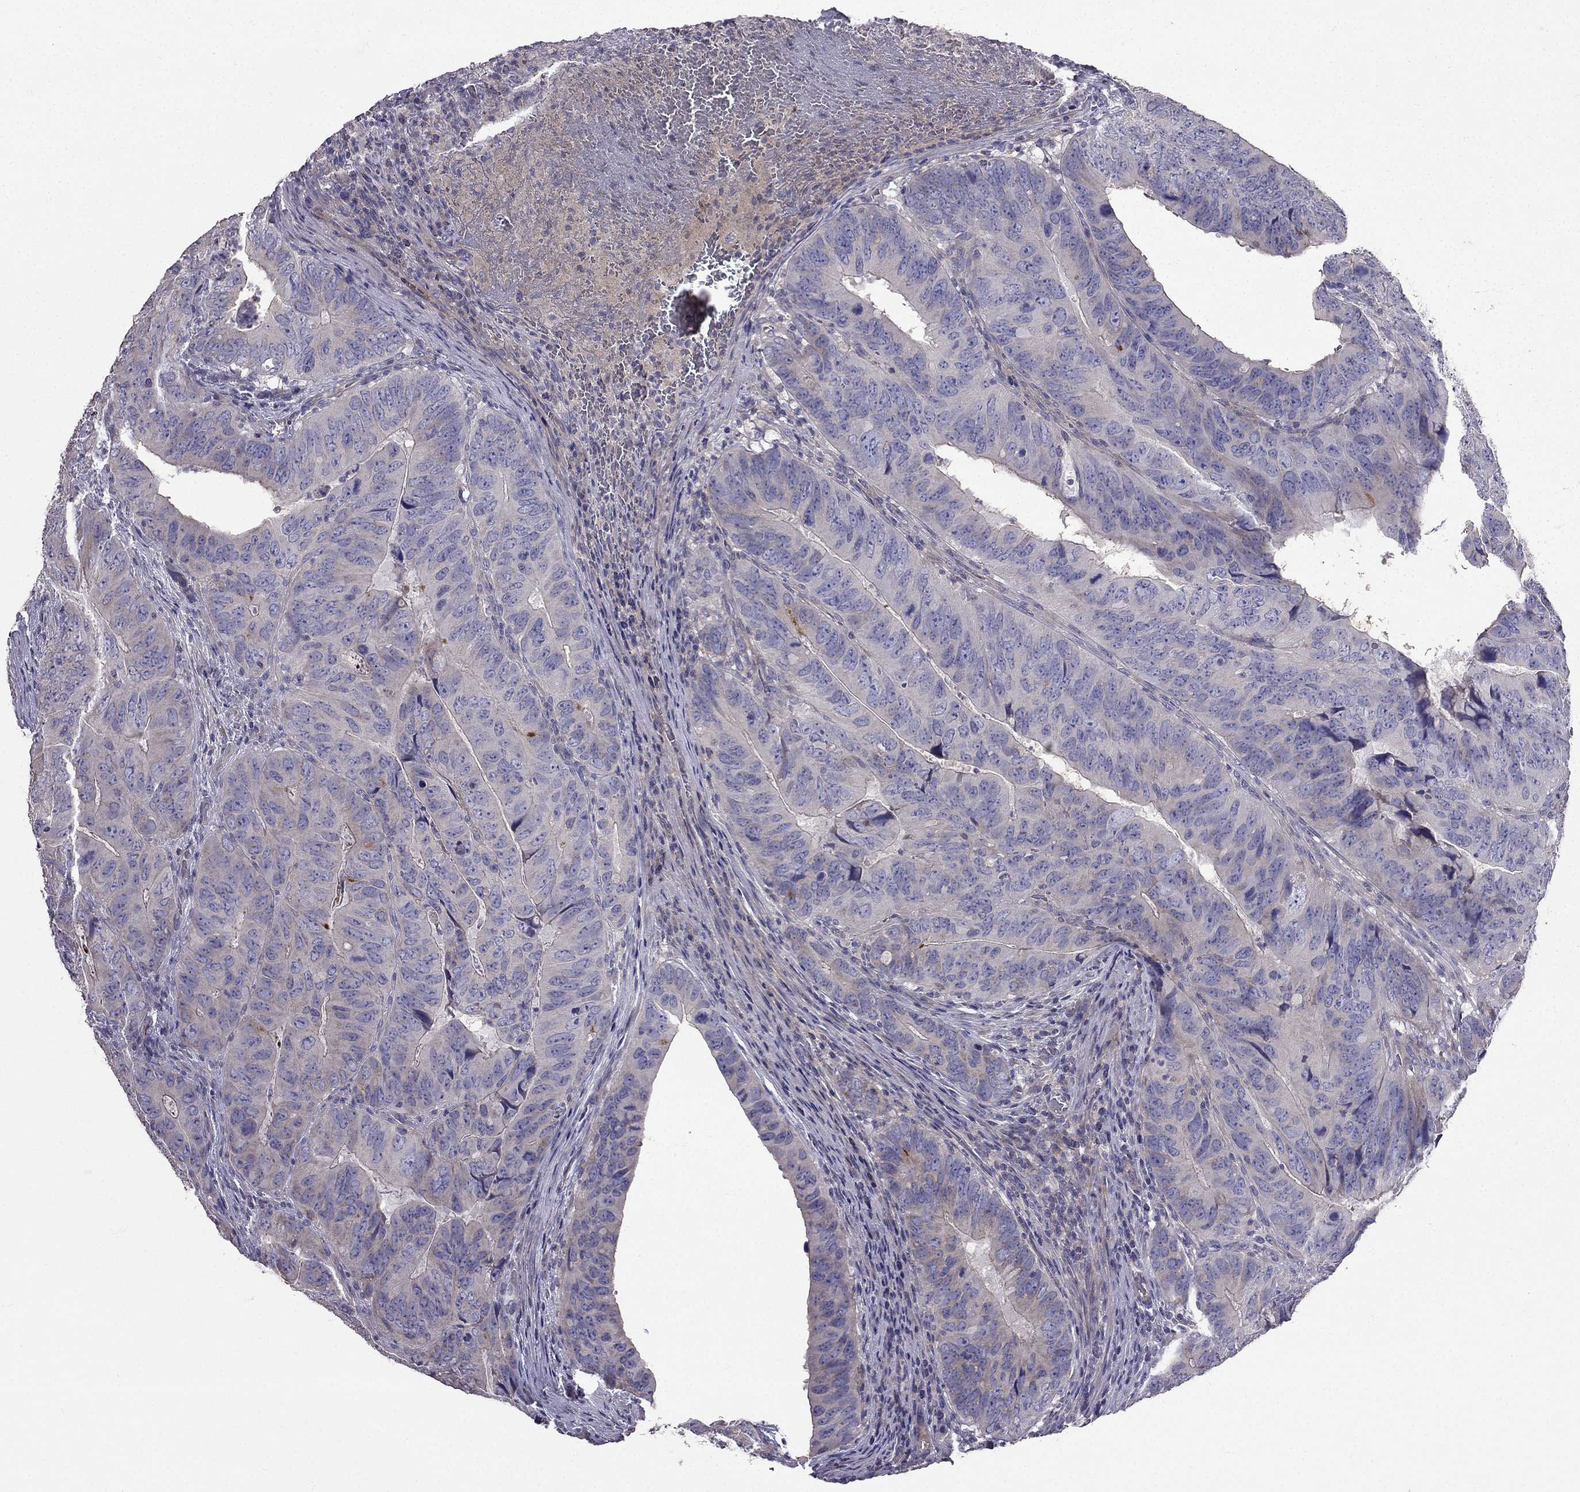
{"staining": {"intensity": "weak", "quantity": "<25%", "location": "cytoplasmic/membranous"}, "tissue": "colorectal cancer", "cell_type": "Tumor cells", "image_type": "cancer", "snomed": [{"axis": "morphology", "description": "Adenocarcinoma, NOS"}, {"axis": "topography", "description": "Colon"}], "caption": "An immunohistochemistry photomicrograph of adenocarcinoma (colorectal) is shown. There is no staining in tumor cells of adenocarcinoma (colorectal).", "gene": "AS3MT", "patient": {"sex": "male", "age": 79}}